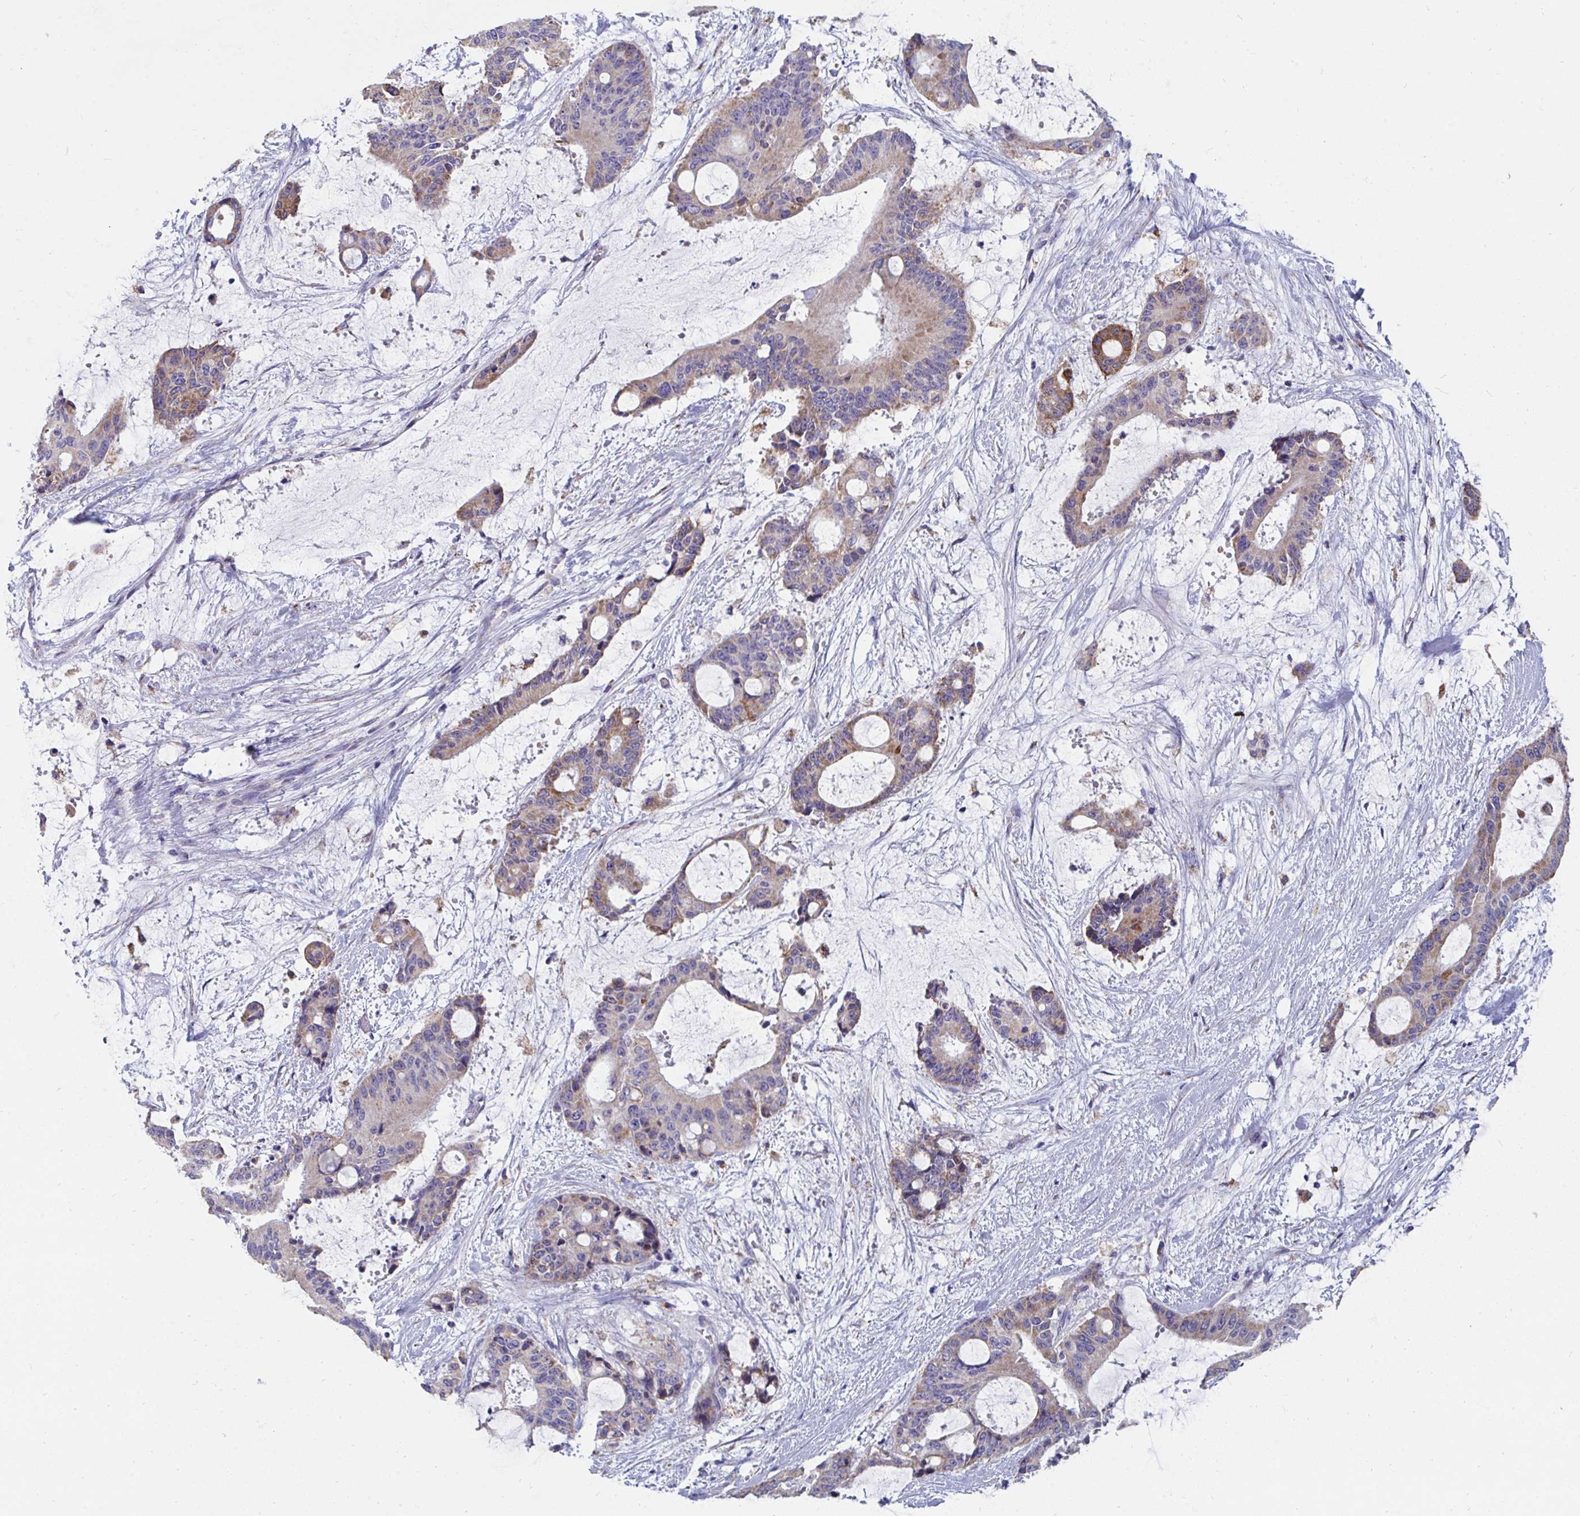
{"staining": {"intensity": "moderate", "quantity": "<25%", "location": "cytoplasmic/membranous"}, "tissue": "liver cancer", "cell_type": "Tumor cells", "image_type": "cancer", "snomed": [{"axis": "morphology", "description": "Normal tissue, NOS"}, {"axis": "morphology", "description": "Cholangiocarcinoma"}, {"axis": "topography", "description": "Liver"}, {"axis": "topography", "description": "Peripheral nerve tissue"}], "caption": "The immunohistochemical stain shows moderate cytoplasmic/membranous staining in tumor cells of liver cancer tissue.", "gene": "PC", "patient": {"sex": "female", "age": 73}}